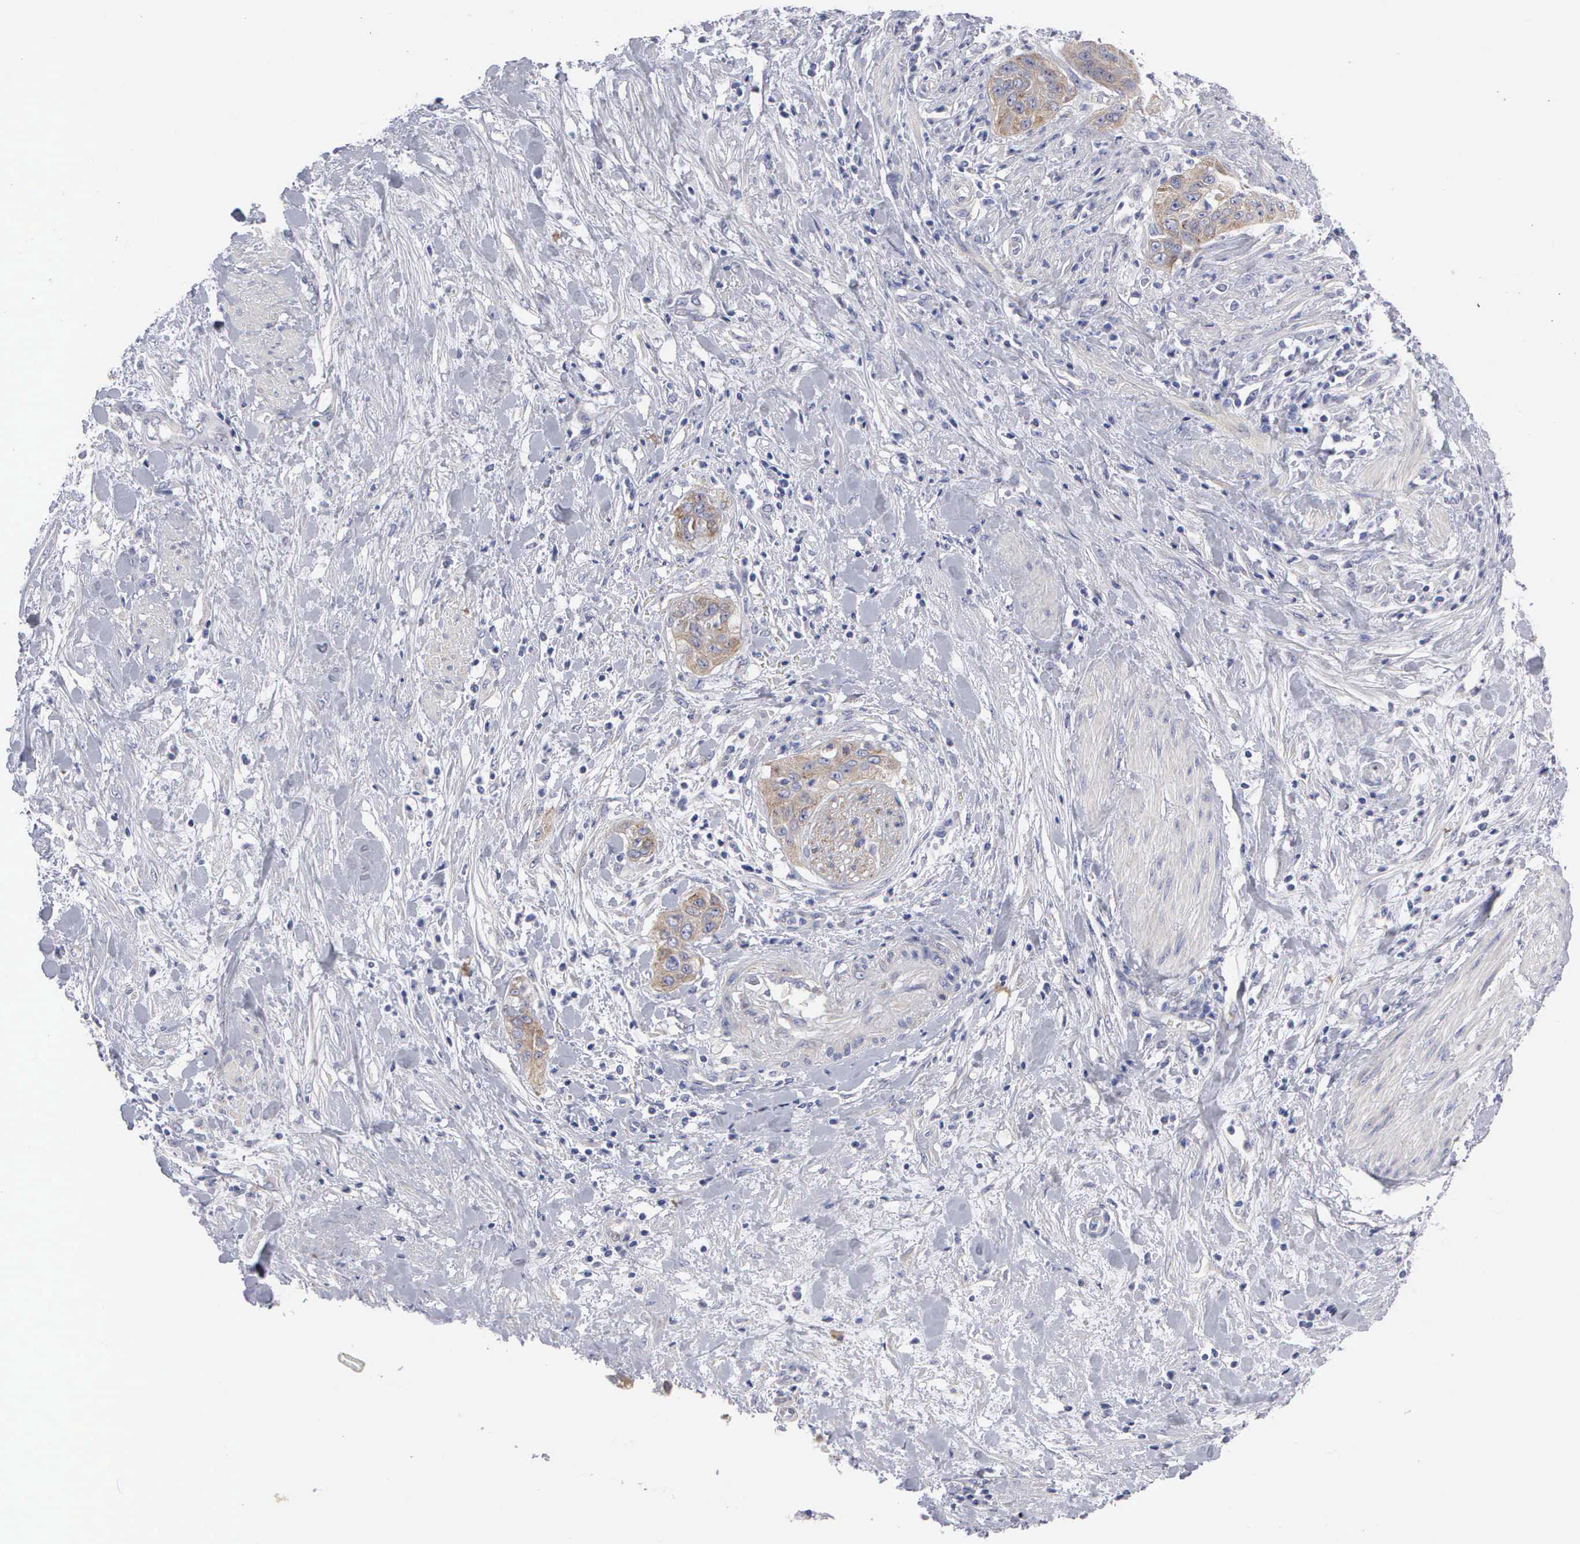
{"staining": {"intensity": "weak", "quantity": ">75%", "location": "cytoplasmic/membranous"}, "tissue": "cervical cancer", "cell_type": "Tumor cells", "image_type": "cancer", "snomed": [{"axis": "morphology", "description": "Squamous cell carcinoma, NOS"}, {"axis": "topography", "description": "Cervix"}], "caption": "Tumor cells show low levels of weak cytoplasmic/membranous positivity in approximately >75% of cells in human cervical cancer.", "gene": "CEP170B", "patient": {"sex": "female", "age": 41}}